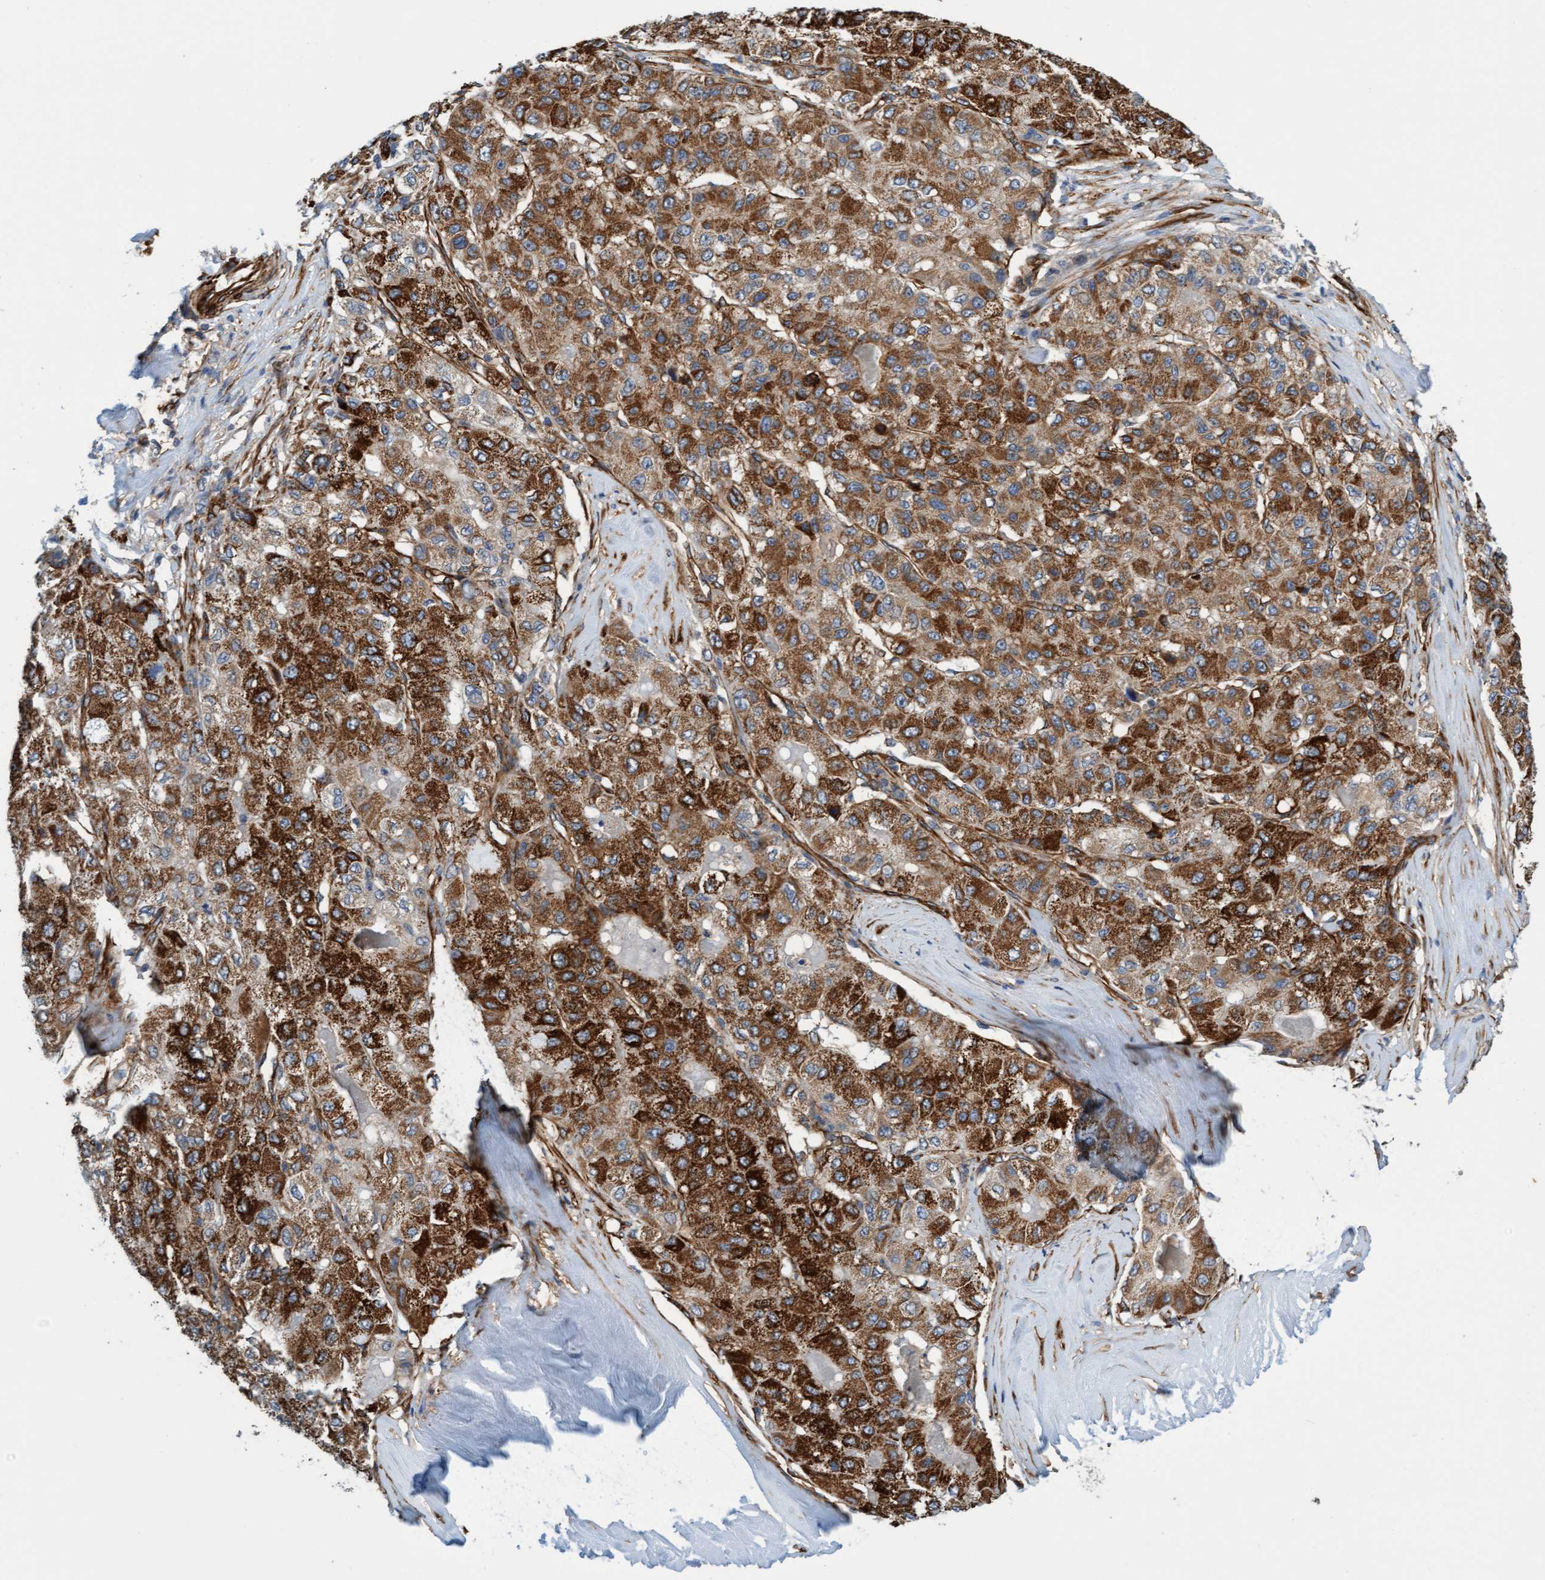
{"staining": {"intensity": "moderate", "quantity": ">75%", "location": "cytoplasmic/membranous"}, "tissue": "liver cancer", "cell_type": "Tumor cells", "image_type": "cancer", "snomed": [{"axis": "morphology", "description": "Carcinoma, Hepatocellular, NOS"}, {"axis": "topography", "description": "Liver"}], "caption": "Approximately >75% of tumor cells in liver cancer demonstrate moderate cytoplasmic/membranous protein staining as visualized by brown immunohistochemical staining.", "gene": "FMNL3", "patient": {"sex": "male", "age": 80}}